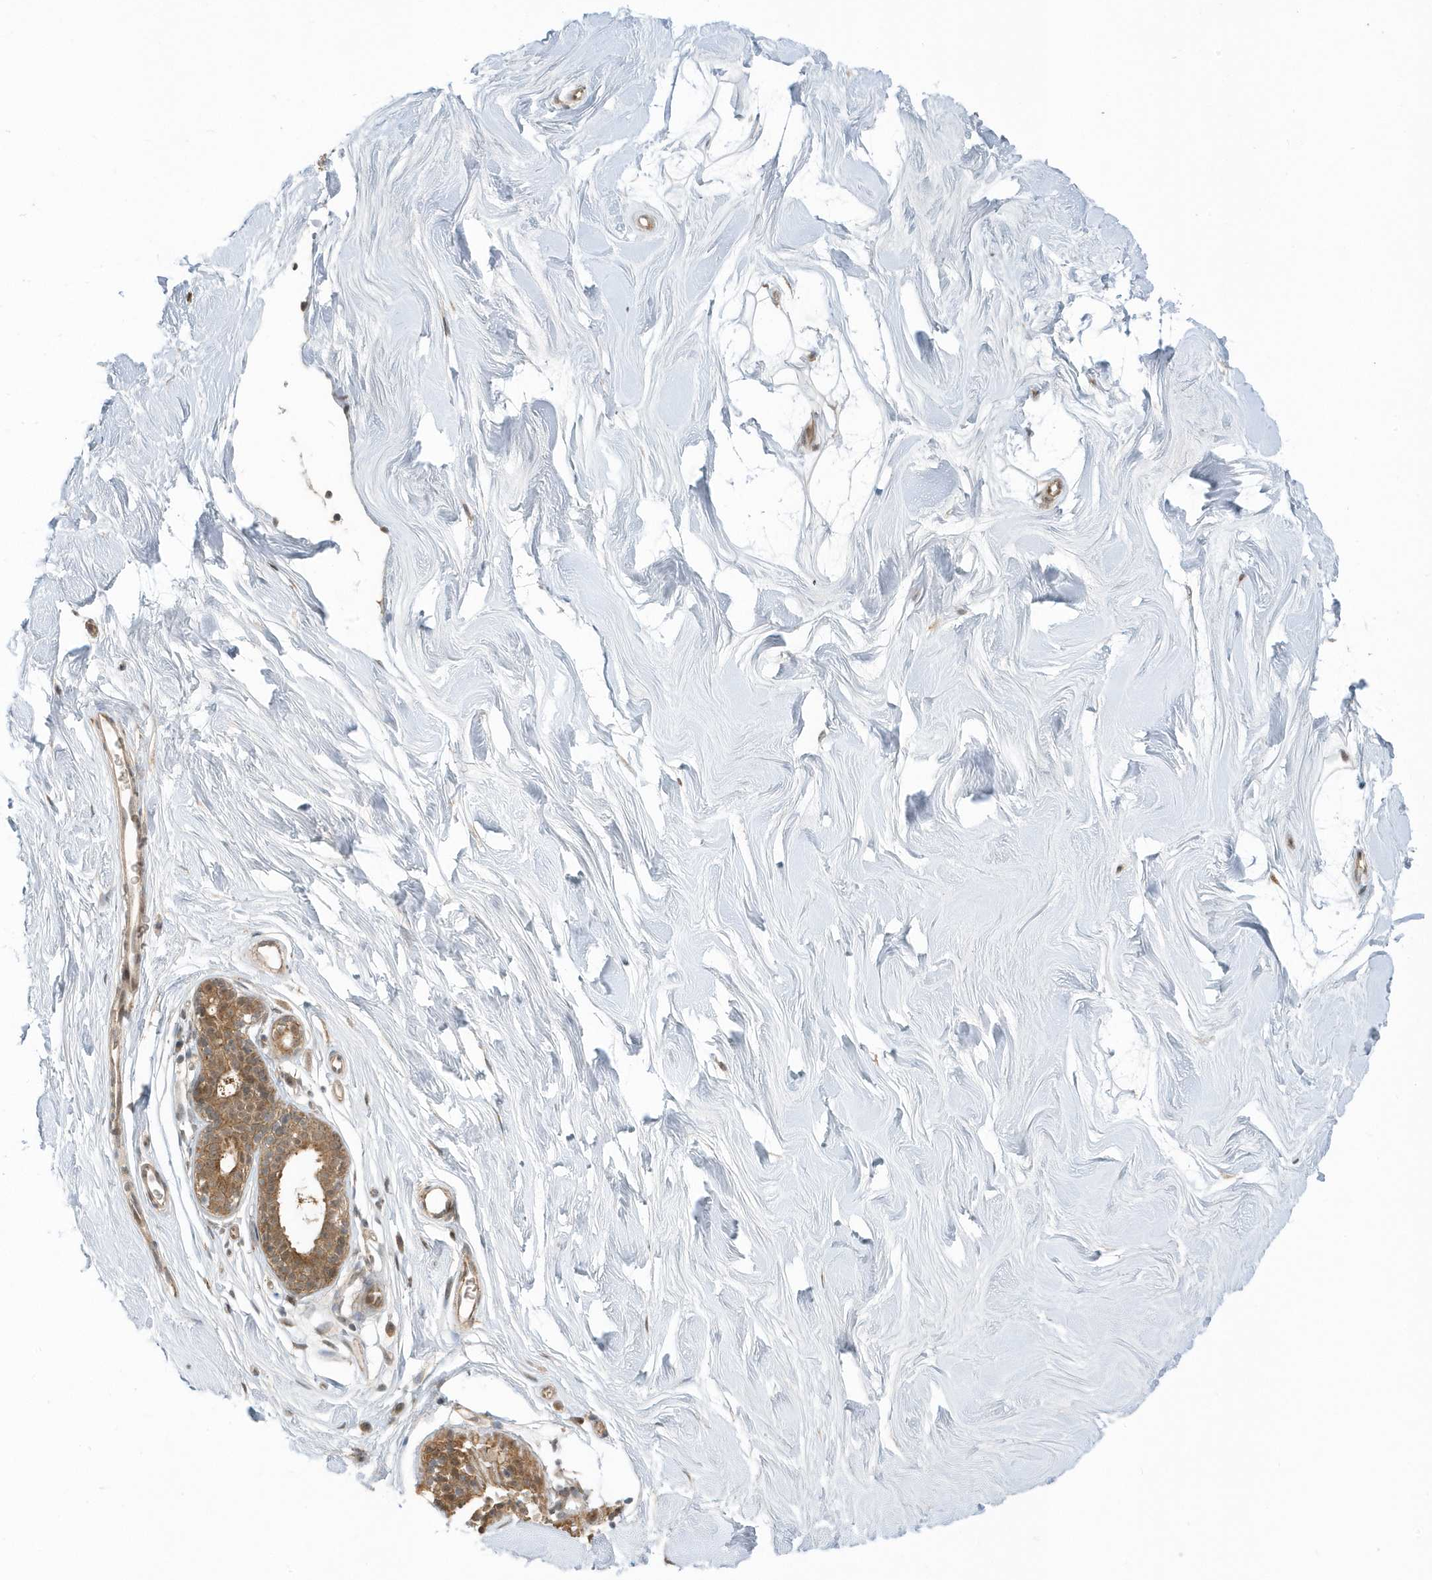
{"staining": {"intensity": "weak", "quantity": "<25%", "location": "cytoplasmic/membranous,nuclear"}, "tissue": "breast", "cell_type": "Adipocytes", "image_type": "normal", "snomed": [{"axis": "morphology", "description": "Normal tissue, NOS"}, {"axis": "topography", "description": "Breast"}], "caption": "Protein analysis of normal breast shows no significant positivity in adipocytes.", "gene": "USP53", "patient": {"sex": "female", "age": 26}}